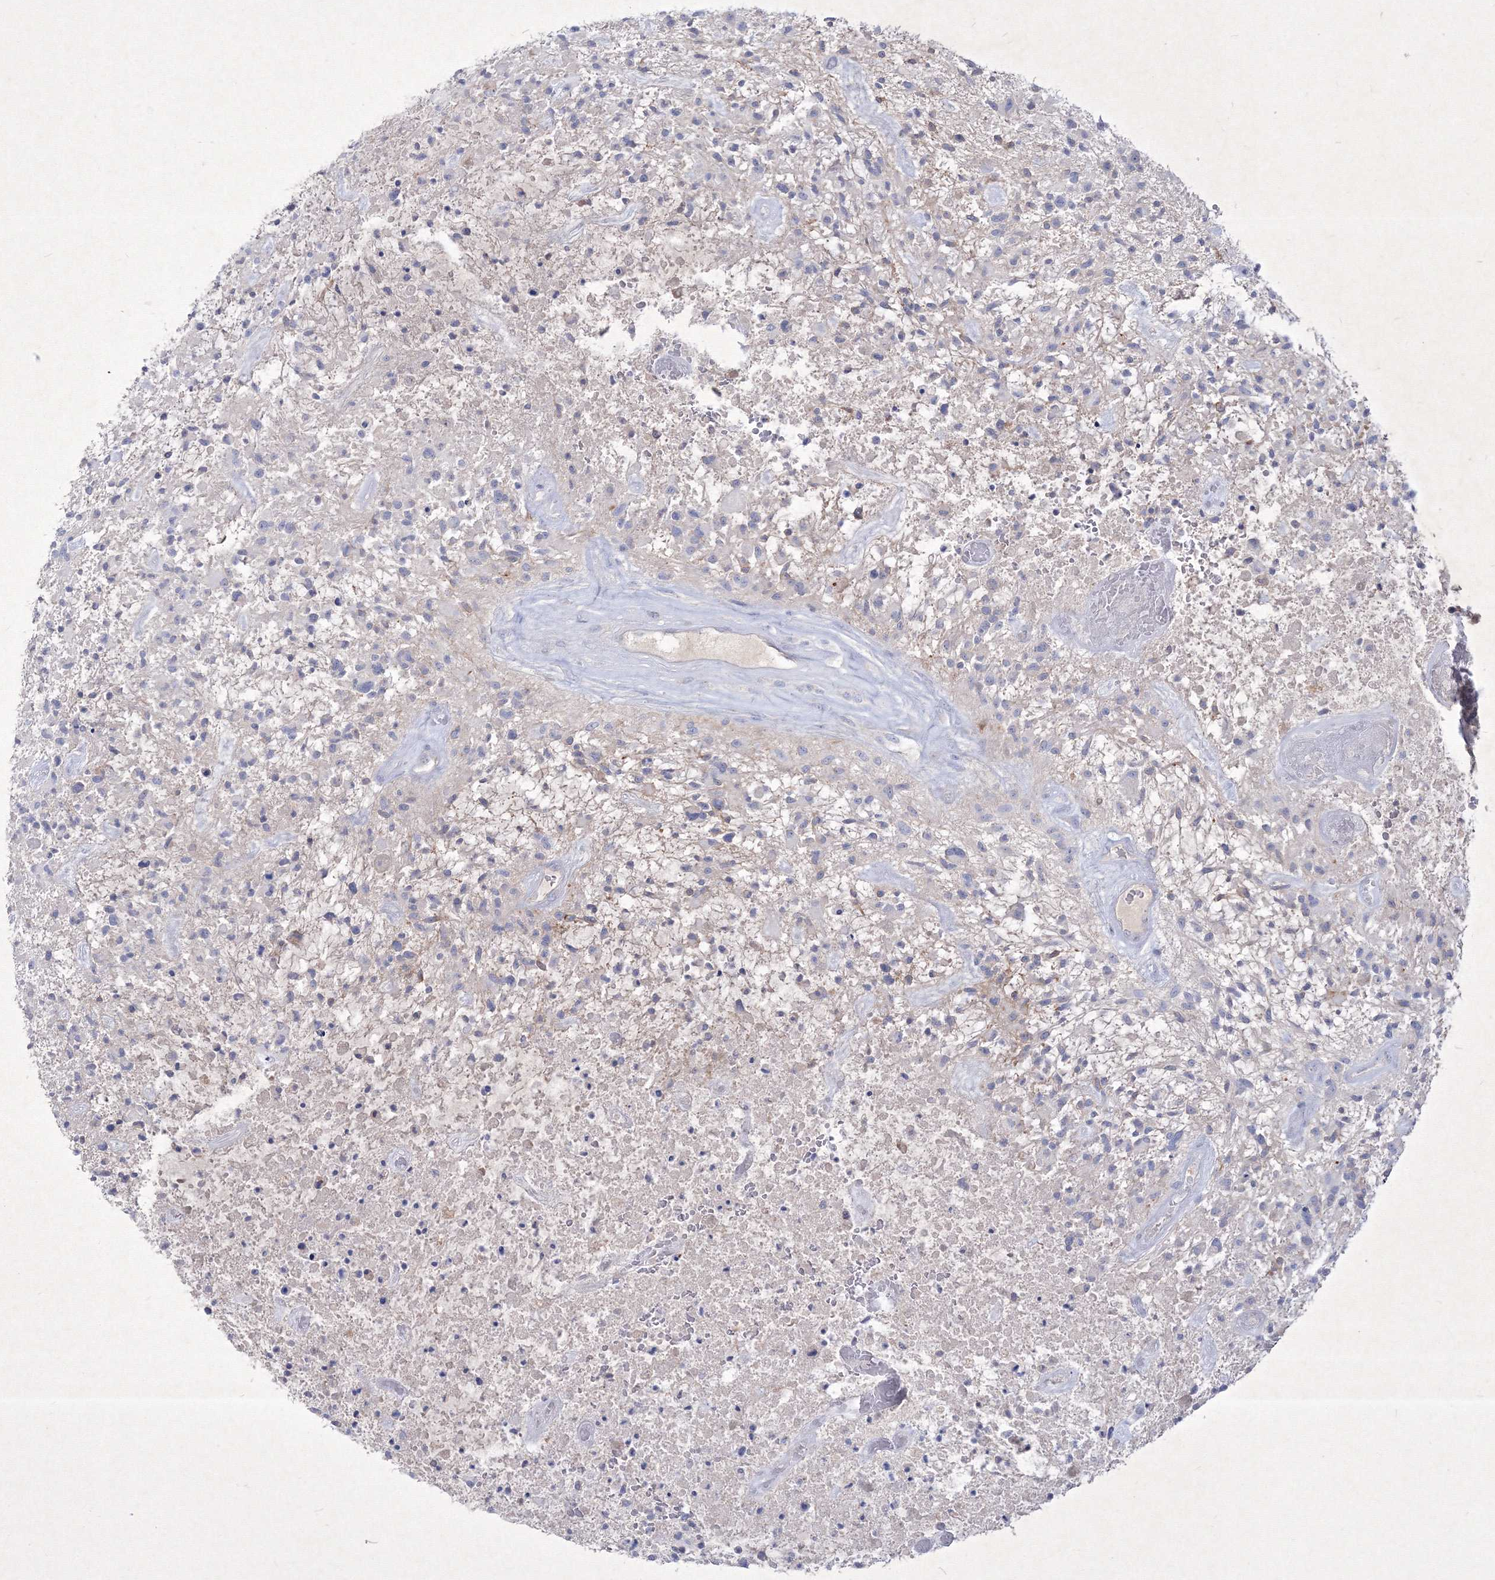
{"staining": {"intensity": "negative", "quantity": "none", "location": "none"}, "tissue": "glioma", "cell_type": "Tumor cells", "image_type": "cancer", "snomed": [{"axis": "morphology", "description": "Glioma, malignant, High grade"}, {"axis": "topography", "description": "Brain"}], "caption": "This is a image of IHC staining of malignant glioma (high-grade), which shows no staining in tumor cells.", "gene": "TMEM139", "patient": {"sex": "male", "age": 47}}